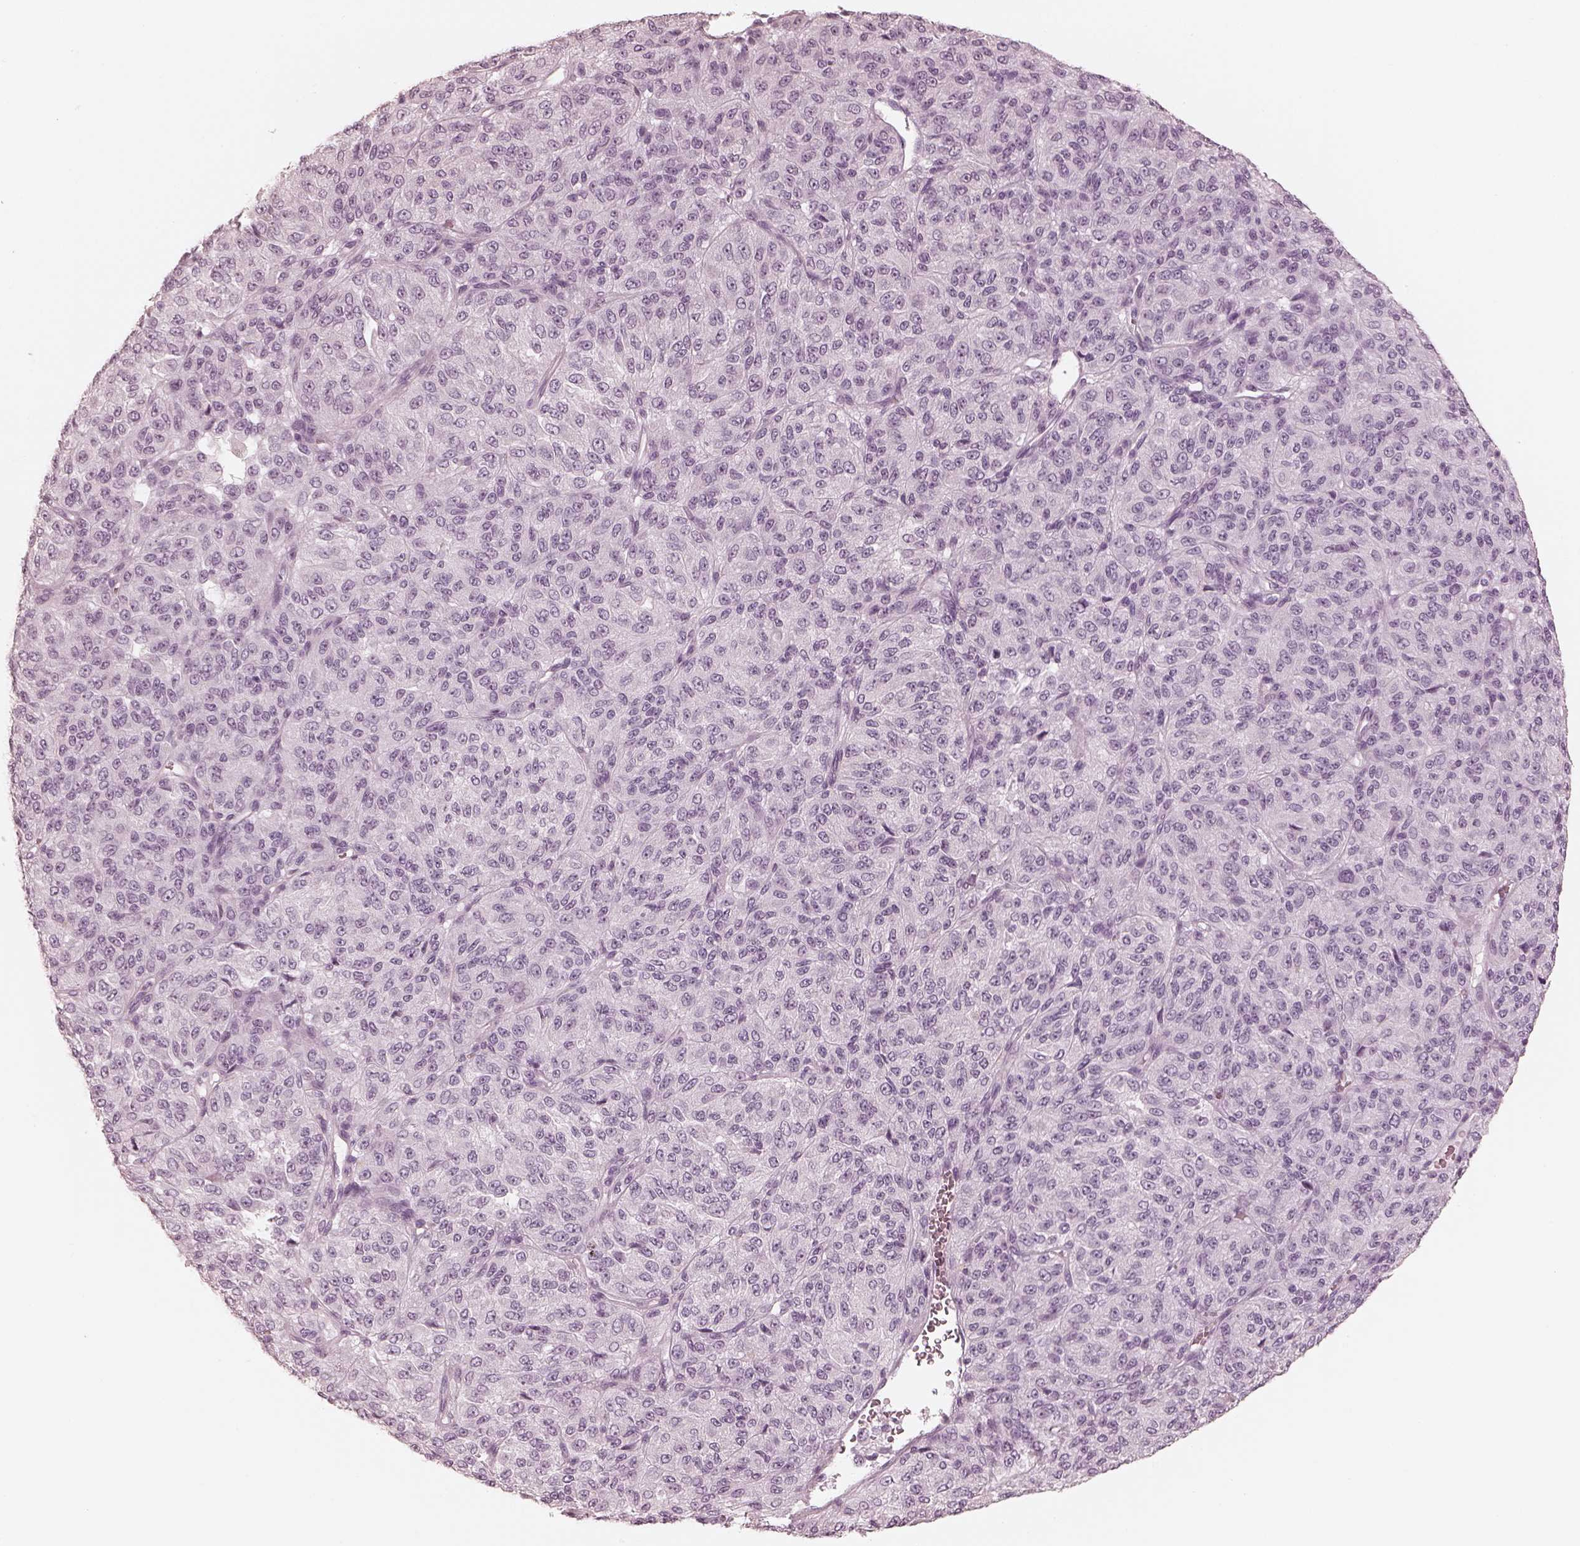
{"staining": {"intensity": "negative", "quantity": "none", "location": "none"}, "tissue": "melanoma", "cell_type": "Tumor cells", "image_type": "cancer", "snomed": [{"axis": "morphology", "description": "Malignant melanoma, Metastatic site"}, {"axis": "topography", "description": "Brain"}], "caption": "The IHC image has no significant staining in tumor cells of melanoma tissue. (DAB IHC with hematoxylin counter stain).", "gene": "CALR3", "patient": {"sex": "female", "age": 56}}